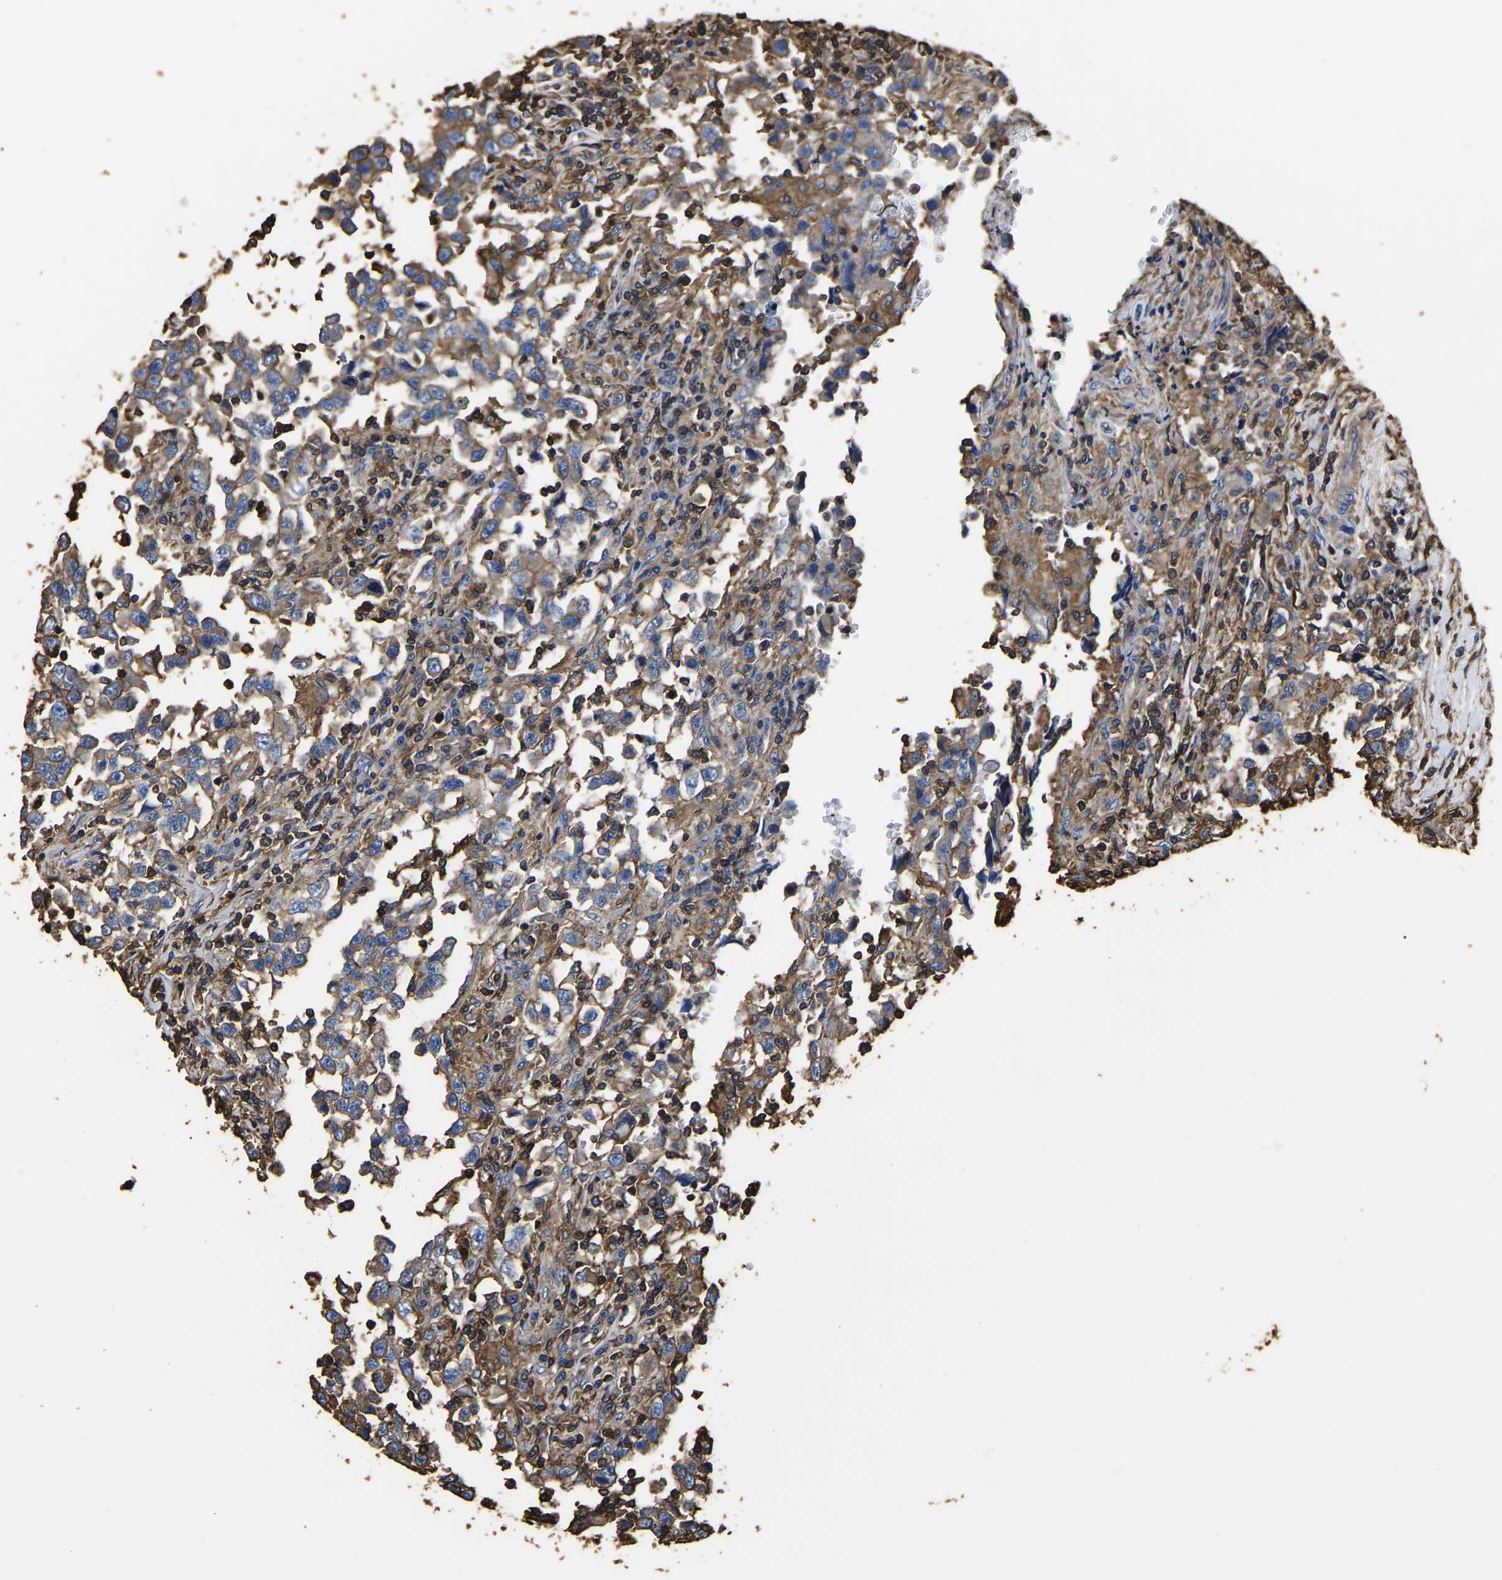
{"staining": {"intensity": "moderate", "quantity": ">75%", "location": "cytoplasmic/membranous"}, "tissue": "testis cancer", "cell_type": "Tumor cells", "image_type": "cancer", "snomed": [{"axis": "morphology", "description": "Carcinoma, Embryonal, NOS"}, {"axis": "topography", "description": "Testis"}], "caption": "Testis embryonal carcinoma stained for a protein (brown) exhibits moderate cytoplasmic/membranous positive staining in about >75% of tumor cells.", "gene": "ARMT1", "patient": {"sex": "male", "age": 21}}